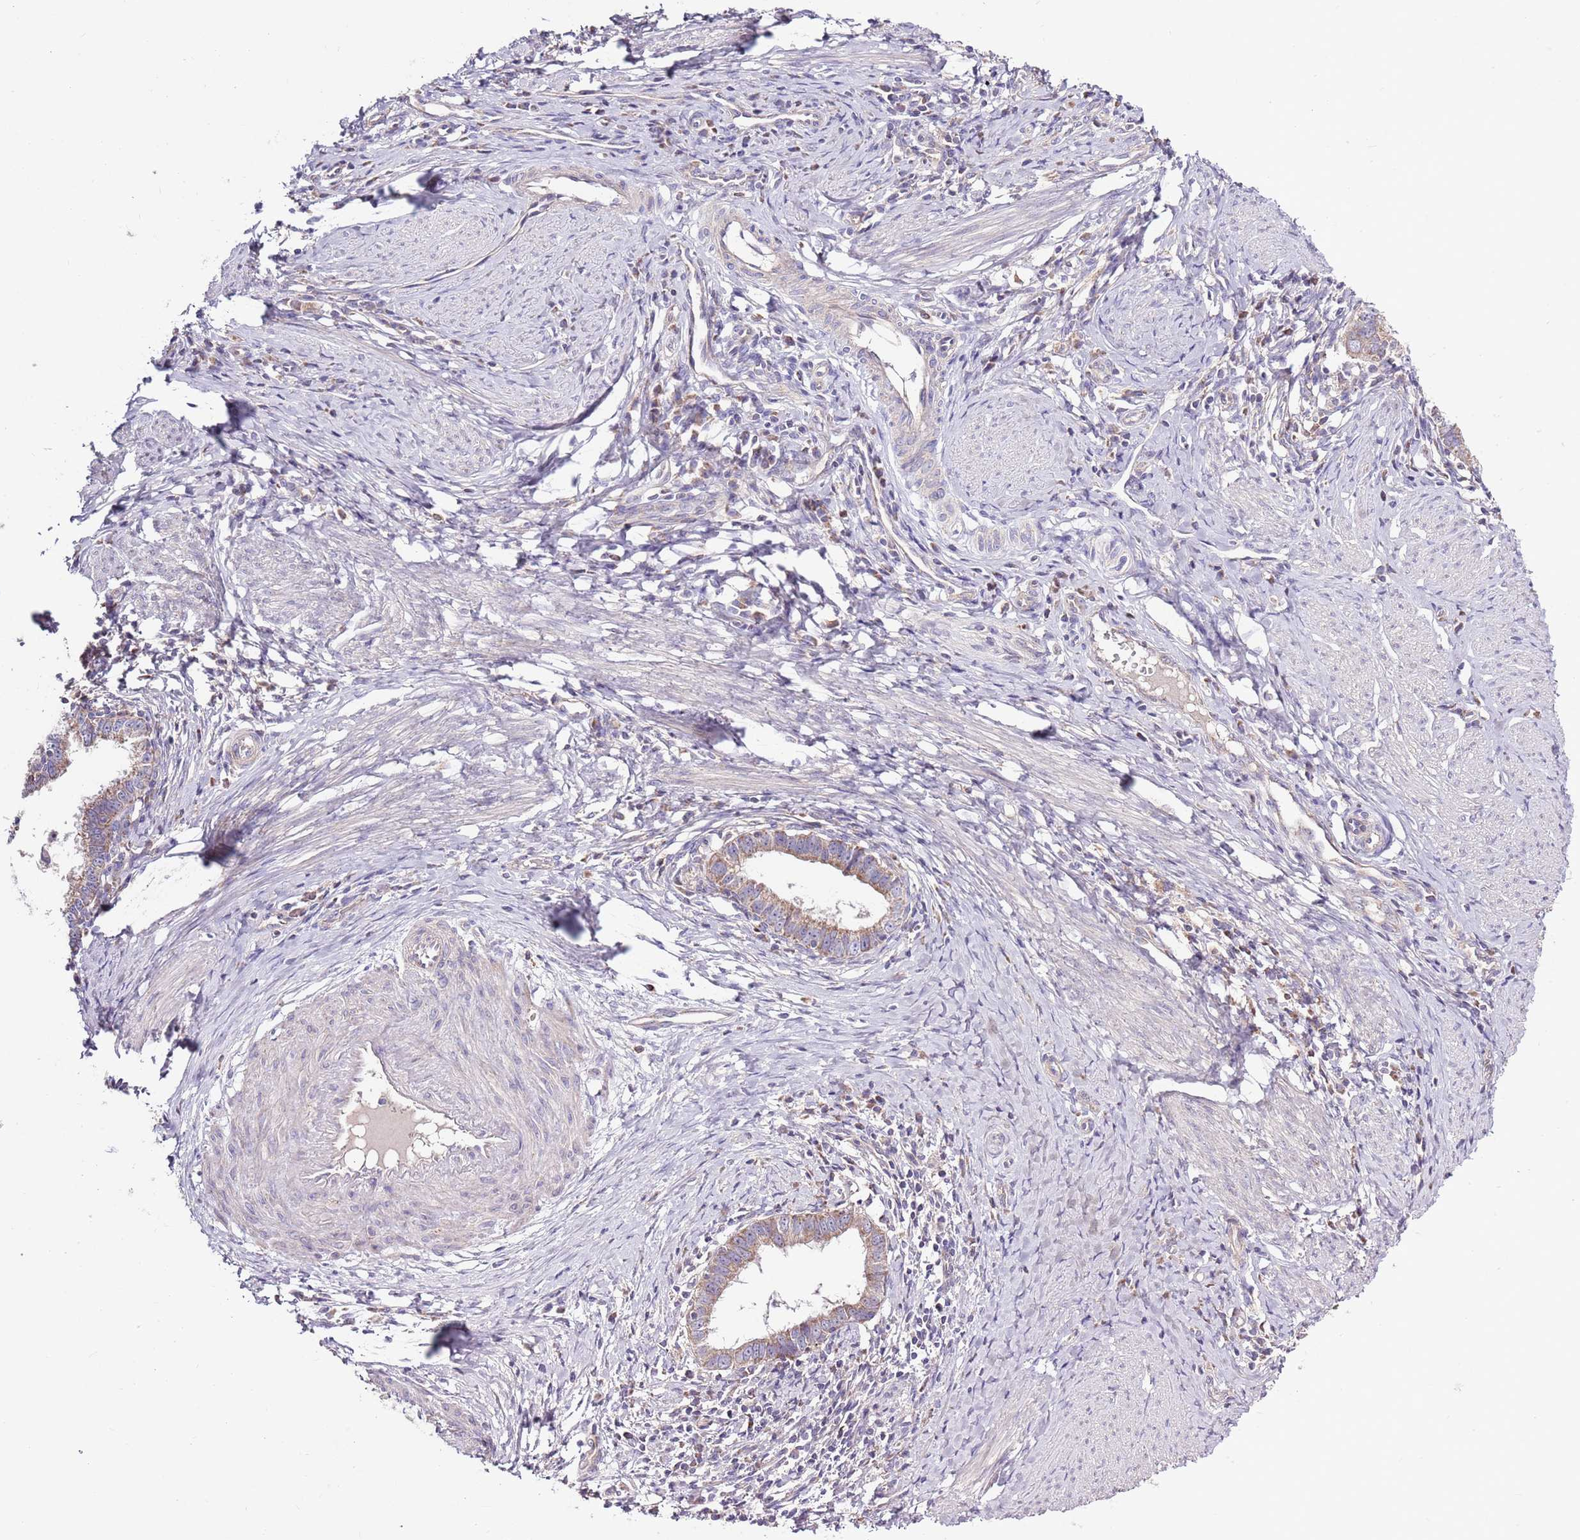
{"staining": {"intensity": "moderate", "quantity": ">75%", "location": "cytoplasmic/membranous"}, "tissue": "cervical cancer", "cell_type": "Tumor cells", "image_type": "cancer", "snomed": [{"axis": "morphology", "description": "Adenocarcinoma, NOS"}, {"axis": "topography", "description": "Cervix"}], "caption": "Approximately >75% of tumor cells in cervical cancer demonstrate moderate cytoplasmic/membranous protein expression as visualized by brown immunohistochemical staining.", "gene": "SMG1", "patient": {"sex": "female", "age": 36}}